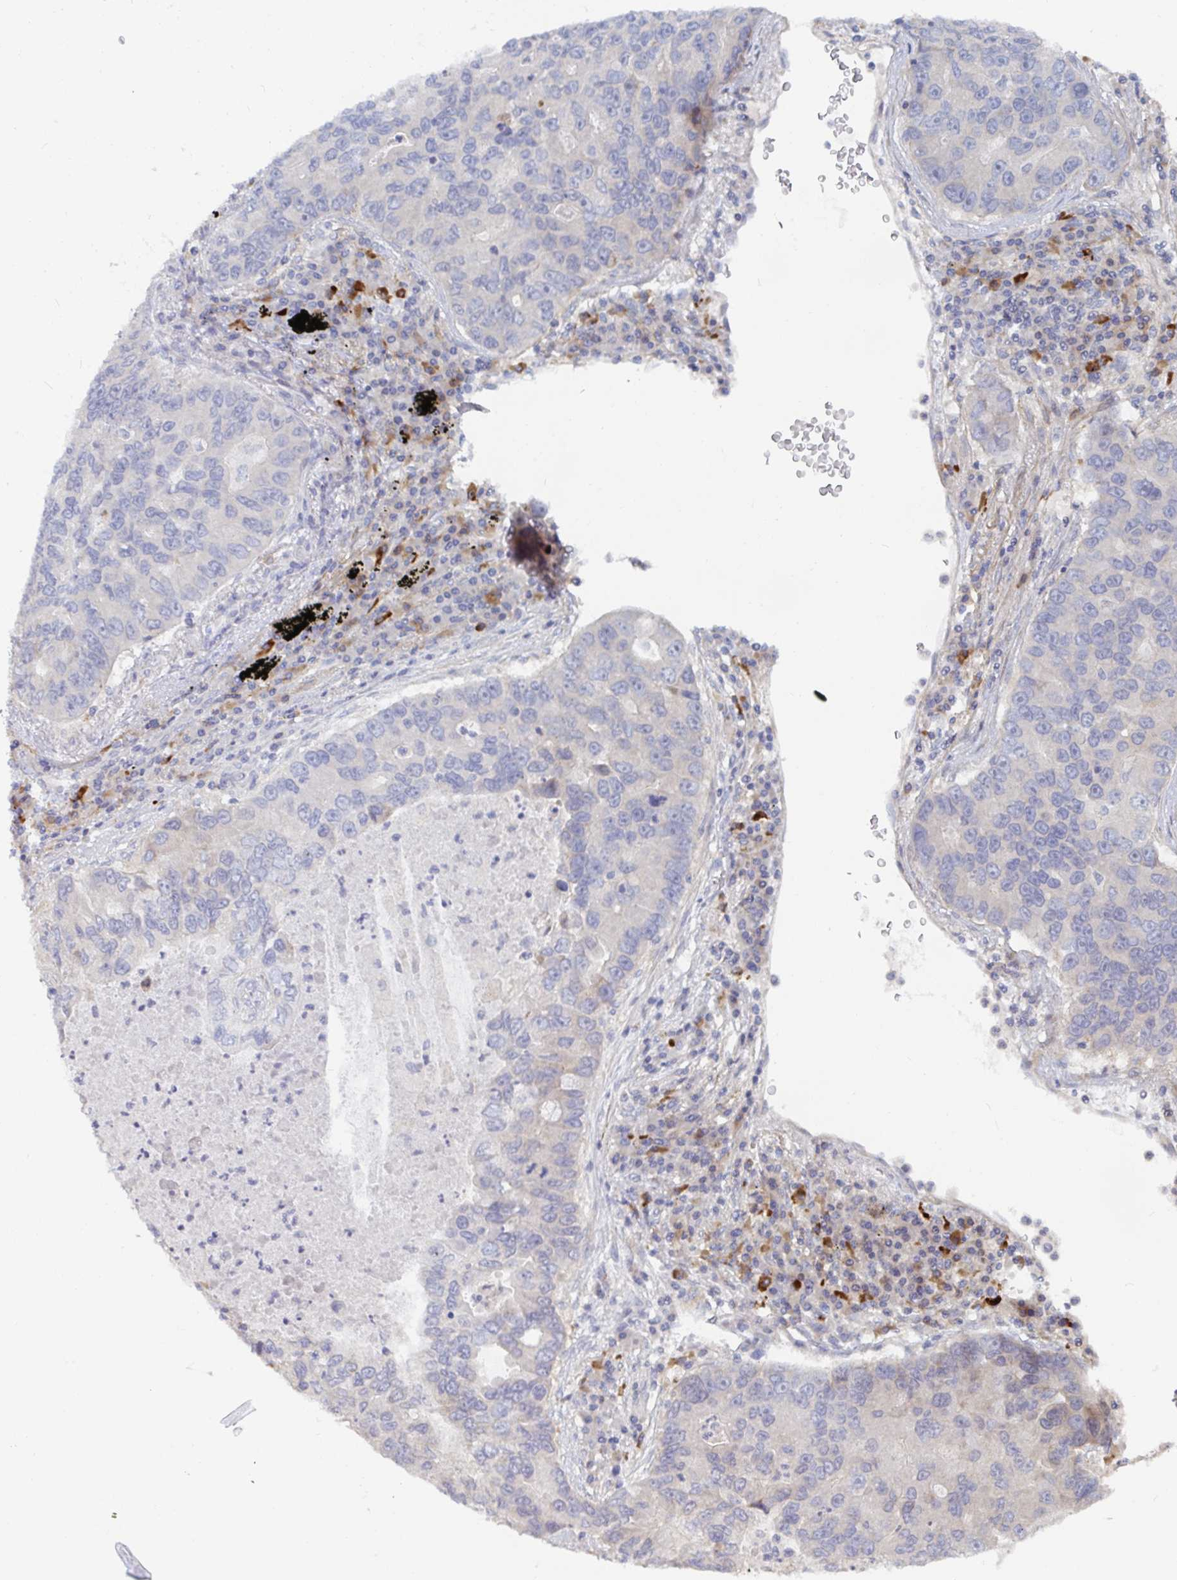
{"staining": {"intensity": "negative", "quantity": "none", "location": "none"}, "tissue": "lung cancer", "cell_type": "Tumor cells", "image_type": "cancer", "snomed": [{"axis": "morphology", "description": "Adenocarcinoma, NOS"}, {"axis": "morphology", "description": "Adenocarcinoma, metastatic, NOS"}, {"axis": "topography", "description": "Lymph node"}, {"axis": "topography", "description": "Lung"}], "caption": "Immunohistochemistry (IHC) photomicrograph of neoplastic tissue: lung cancer (metastatic adenocarcinoma) stained with DAB (3,3'-diaminobenzidine) displays no significant protein positivity in tumor cells.", "gene": "SSH2", "patient": {"sex": "female", "age": 54}}